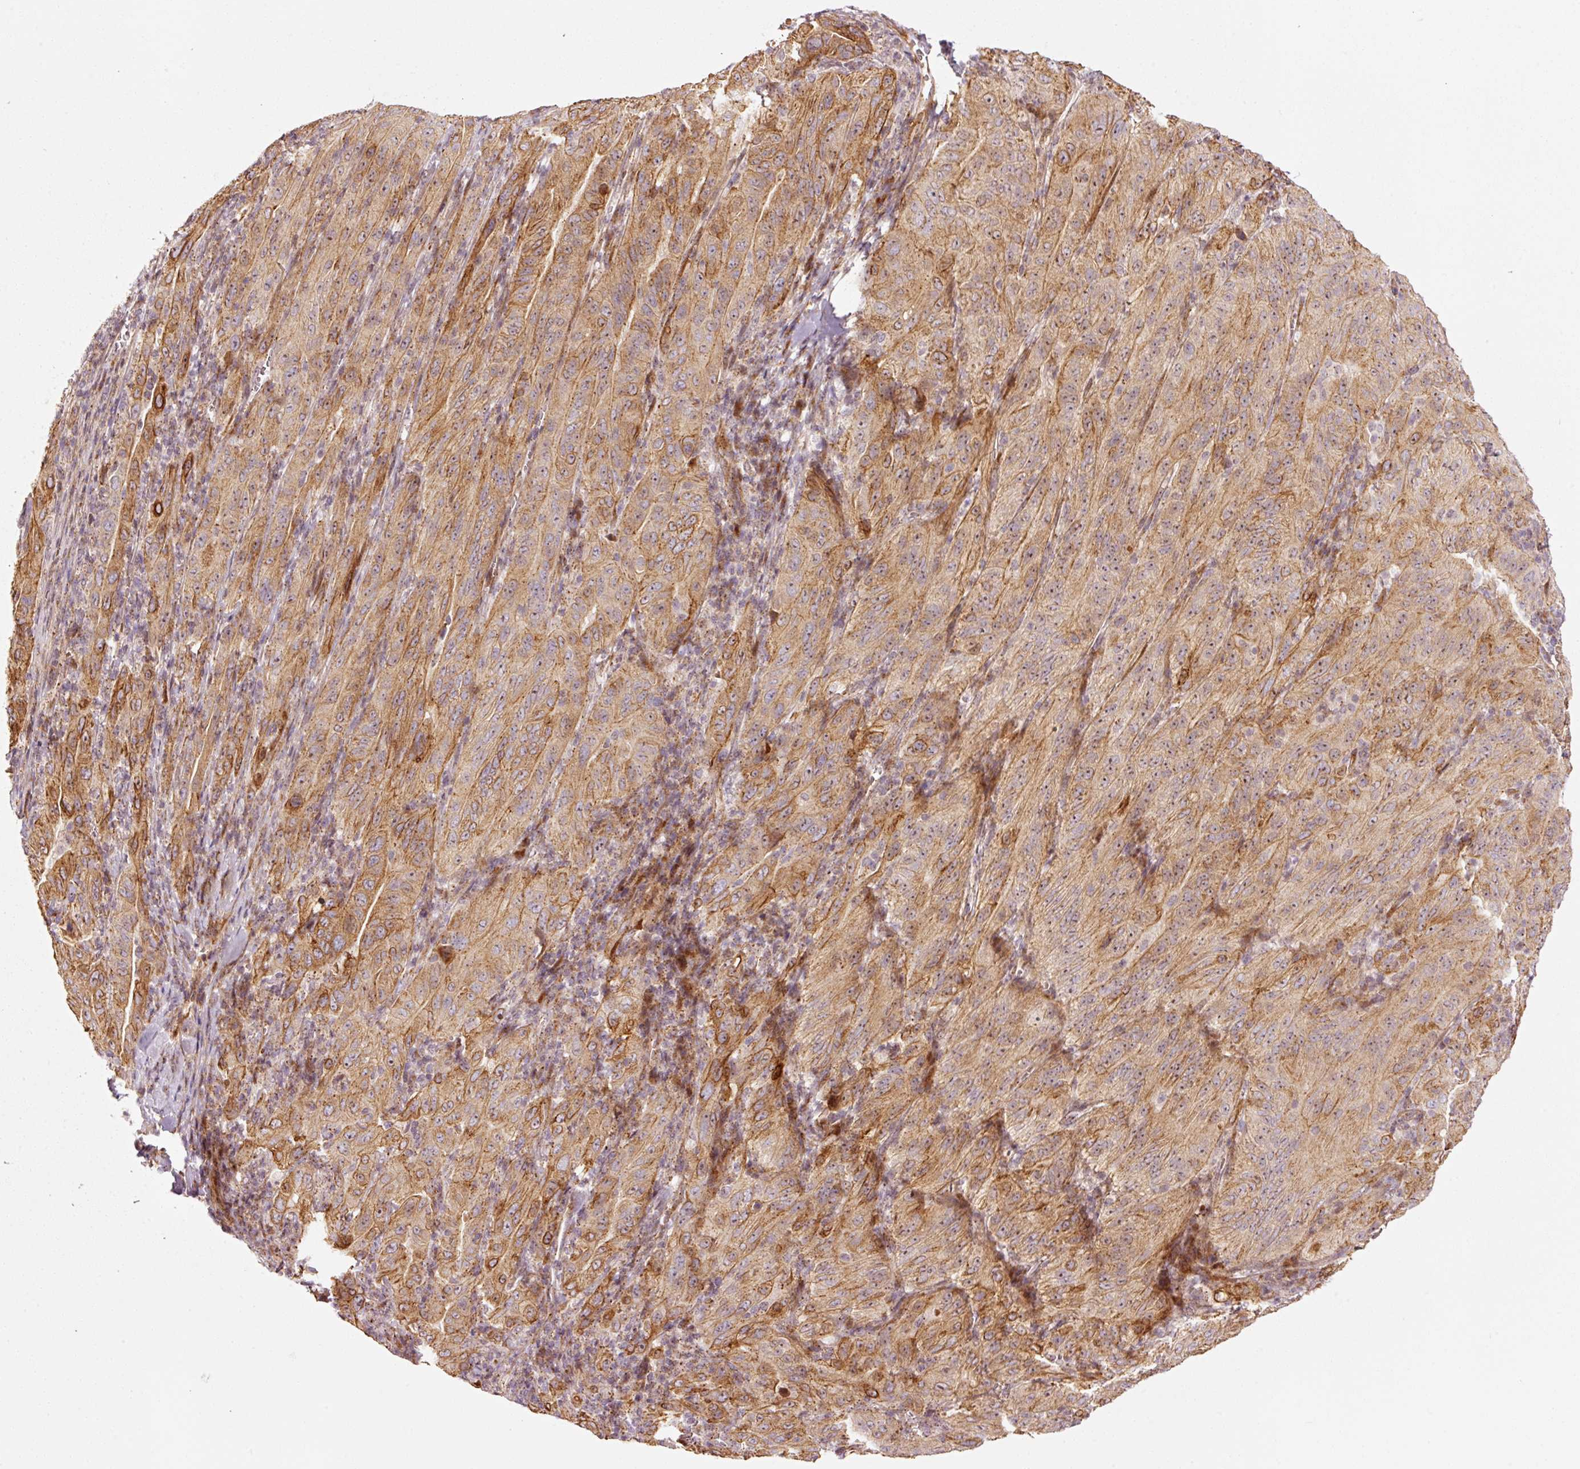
{"staining": {"intensity": "moderate", "quantity": ">75%", "location": "cytoplasmic/membranous"}, "tissue": "pancreatic cancer", "cell_type": "Tumor cells", "image_type": "cancer", "snomed": [{"axis": "morphology", "description": "Adenocarcinoma, NOS"}, {"axis": "topography", "description": "Pancreas"}], "caption": "Pancreatic cancer (adenocarcinoma) tissue displays moderate cytoplasmic/membranous positivity in approximately >75% of tumor cells The staining was performed using DAB (3,3'-diaminobenzidine) to visualize the protein expression in brown, while the nuclei were stained in blue with hematoxylin (Magnification: 20x).", "gene": "ANKRD20A1", "patient": {"sex": "male", "age": 63}}